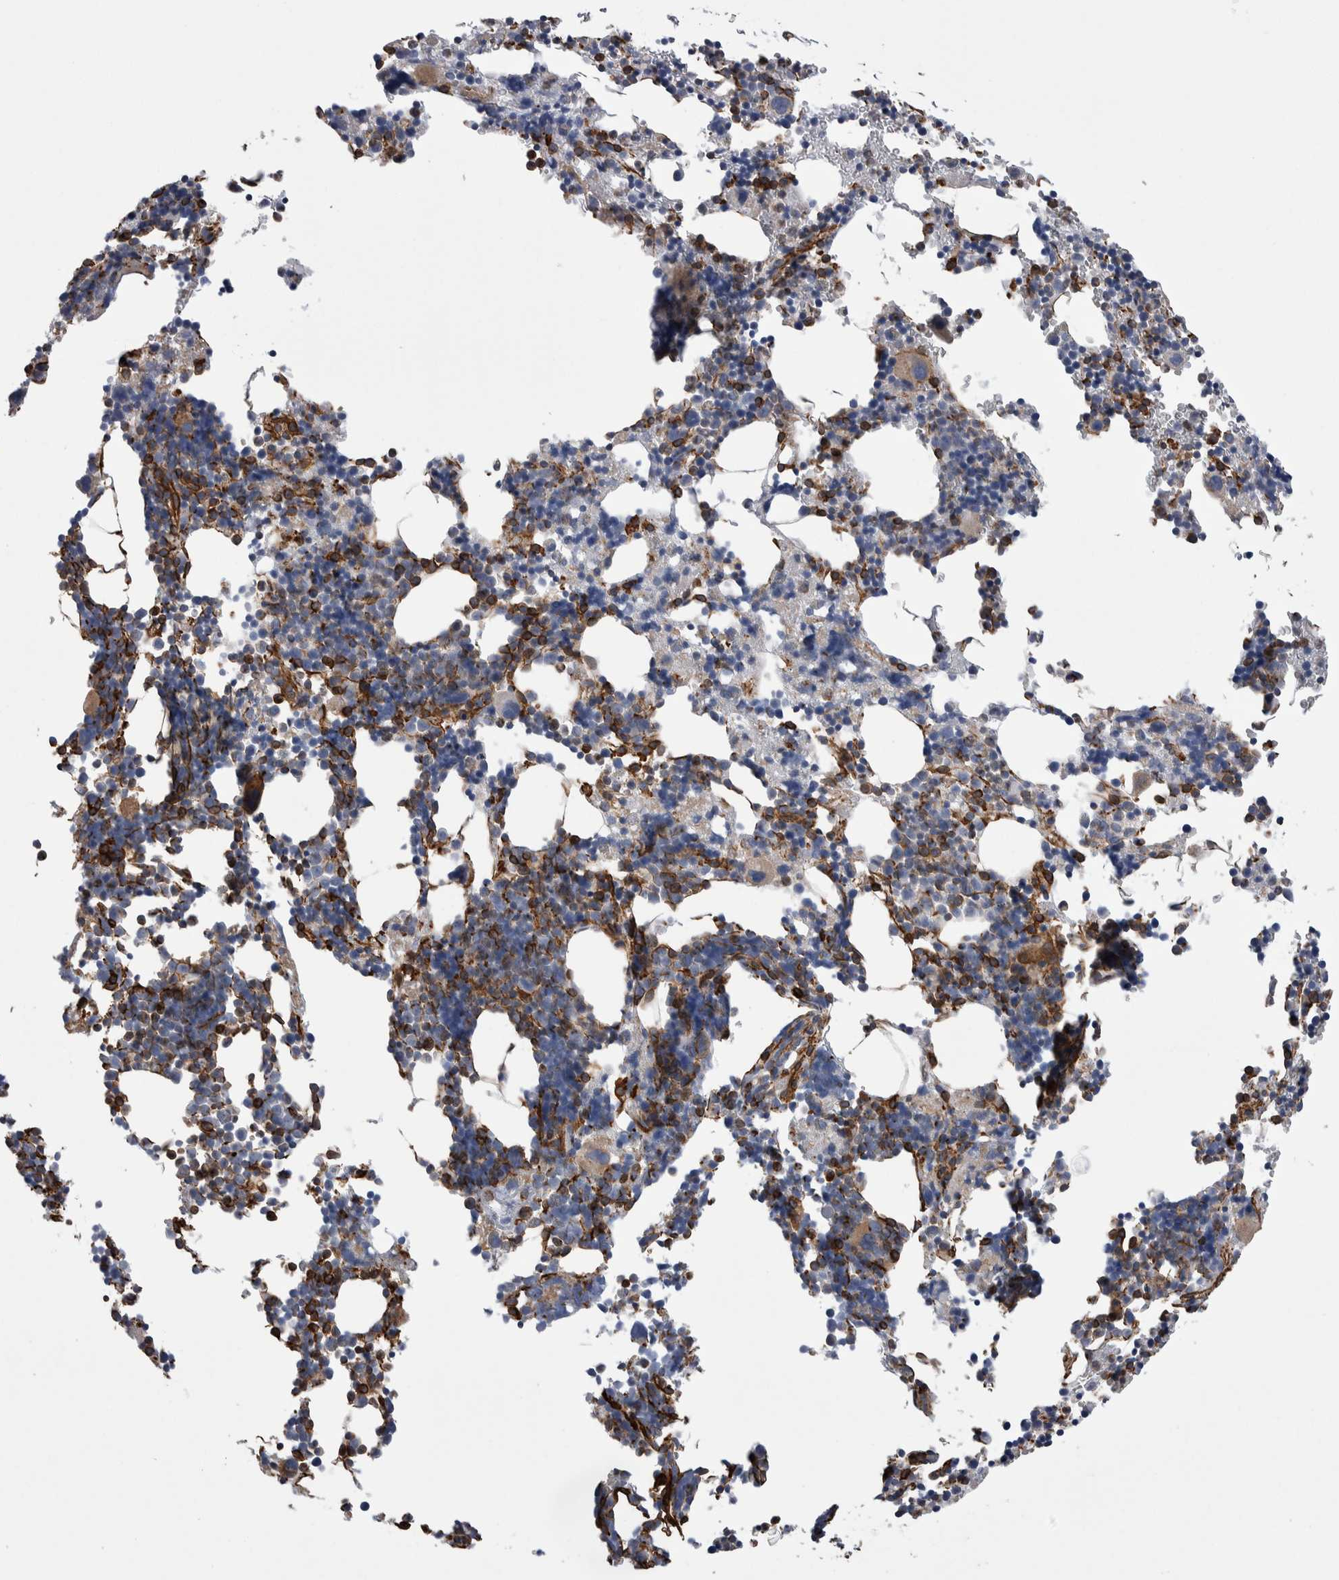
{"staining": {"intensity": "strong", "quantity": "25%-75%", "location": "cytoplasmic/membranous"}, "tissue": "bone marrow", "cell_type": "Hematopoietic cells", "image_type": "normal", "snomed": [{"axis": "morphology", "description": "Normal tissue, NOS"}, {"axis": "morphology", "description": "Inflammation, NOS"}, {"axis": "topography", "description": "Bone marrow"}], "caption": "Immunohistochemical staining of benign human bone marrow shows 25%-75% levels of strong cytoplasmic/membranous protein expression in about 25%-75% of hematopoietic cells. Nuclei are stained in blue.", "gene": "KIF12", "patient": {"sex": "male", "age": 31}}